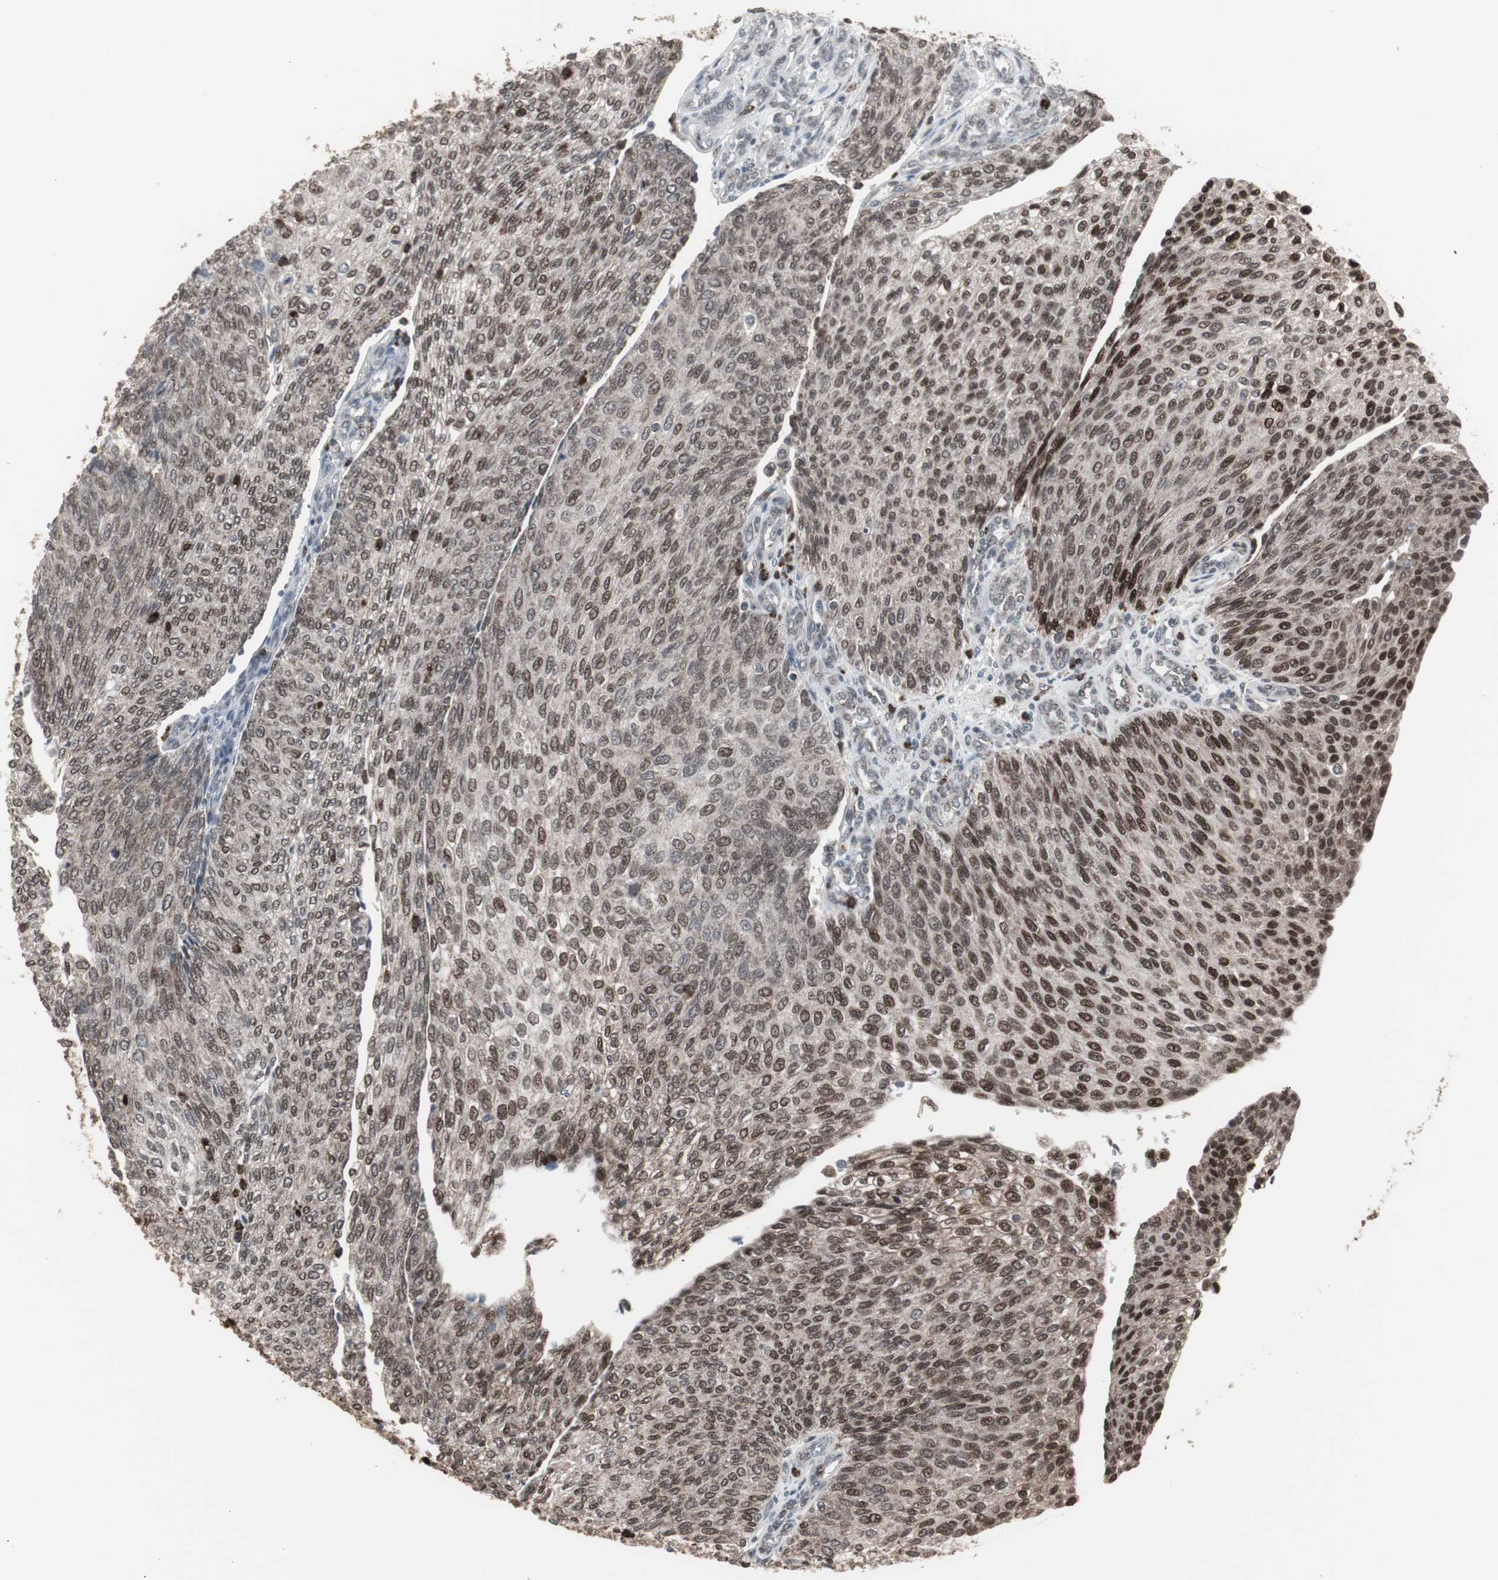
{"staining": {"intensity": "moderate", "quantity": ">75%", "location": "nuclear"}, "tissue": "urothelial cancer", "cell_type": "Tumor cells", "image_type": "cancer", "snomed": [{"axis": "morphology", "description": "Urothelial carcinoma, Low grade"}, {"axis": "topography", "description": "Urinary bladder"}], "caption": "A brown stain highlights moderate nuclear staining of a protein in urothelial cancer tumor cells.", "gene": "RXRA", "patient": {"sex": "female", "age": 79}}